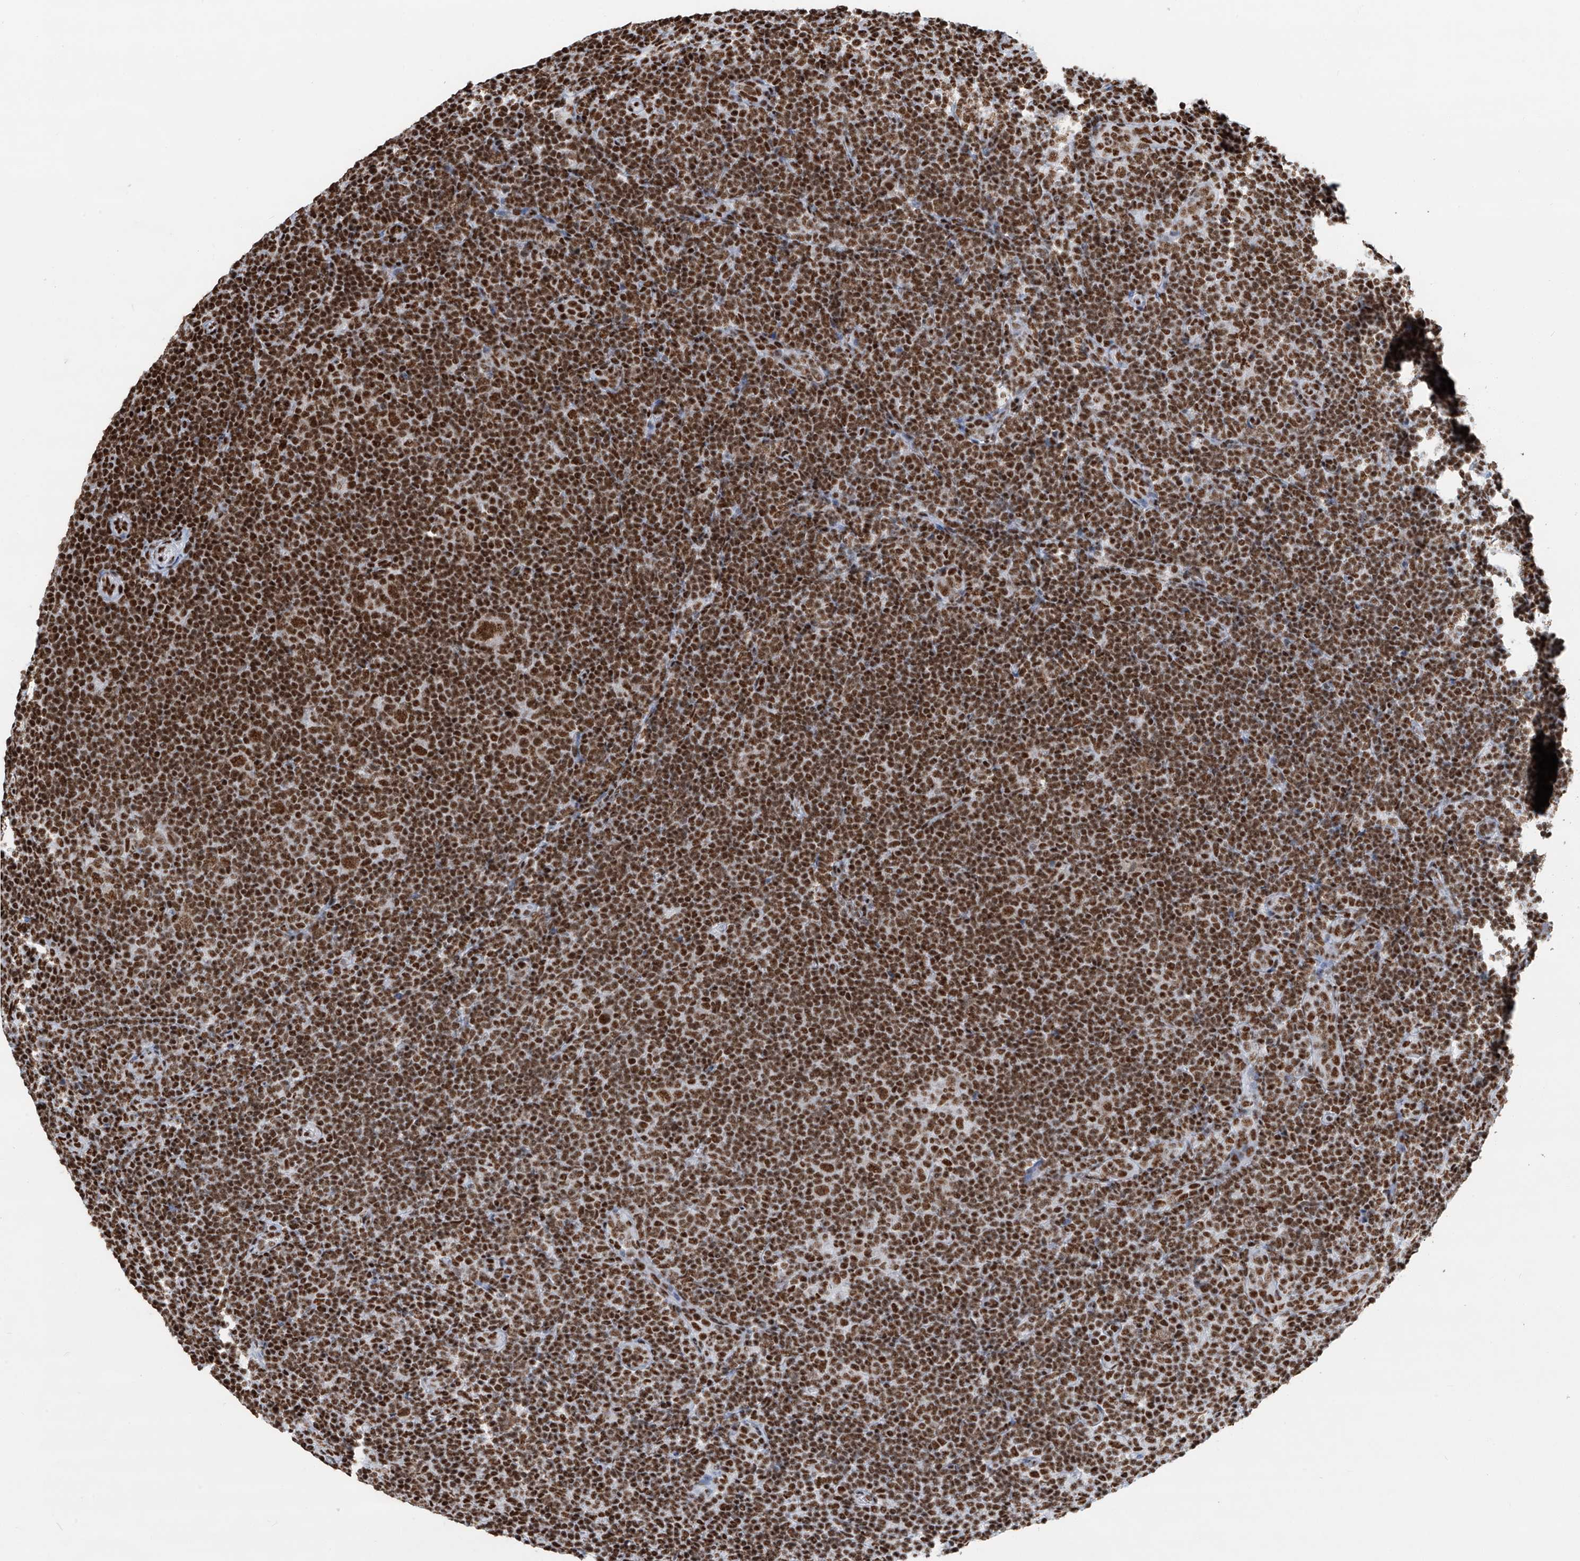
{"staining": {"intensity": "strong", "quantity": ">75%", "location": "nuclear"}, "tissue": "lymphoma", "cell_type": "Tumor cells", "image_type": "cancer", "snomed": [{"axis": "morphology", "description": "Hodgkin's disease, NOS"}, {"axis": "topography", "description": "Lymph node"}], "caption": "Protein expression analysis of human lymphoma reveals strong nuclear staining in about >75% of tumor cells.", "gene": "SARNP", "patient": {"sex": "female", "age": 57}}